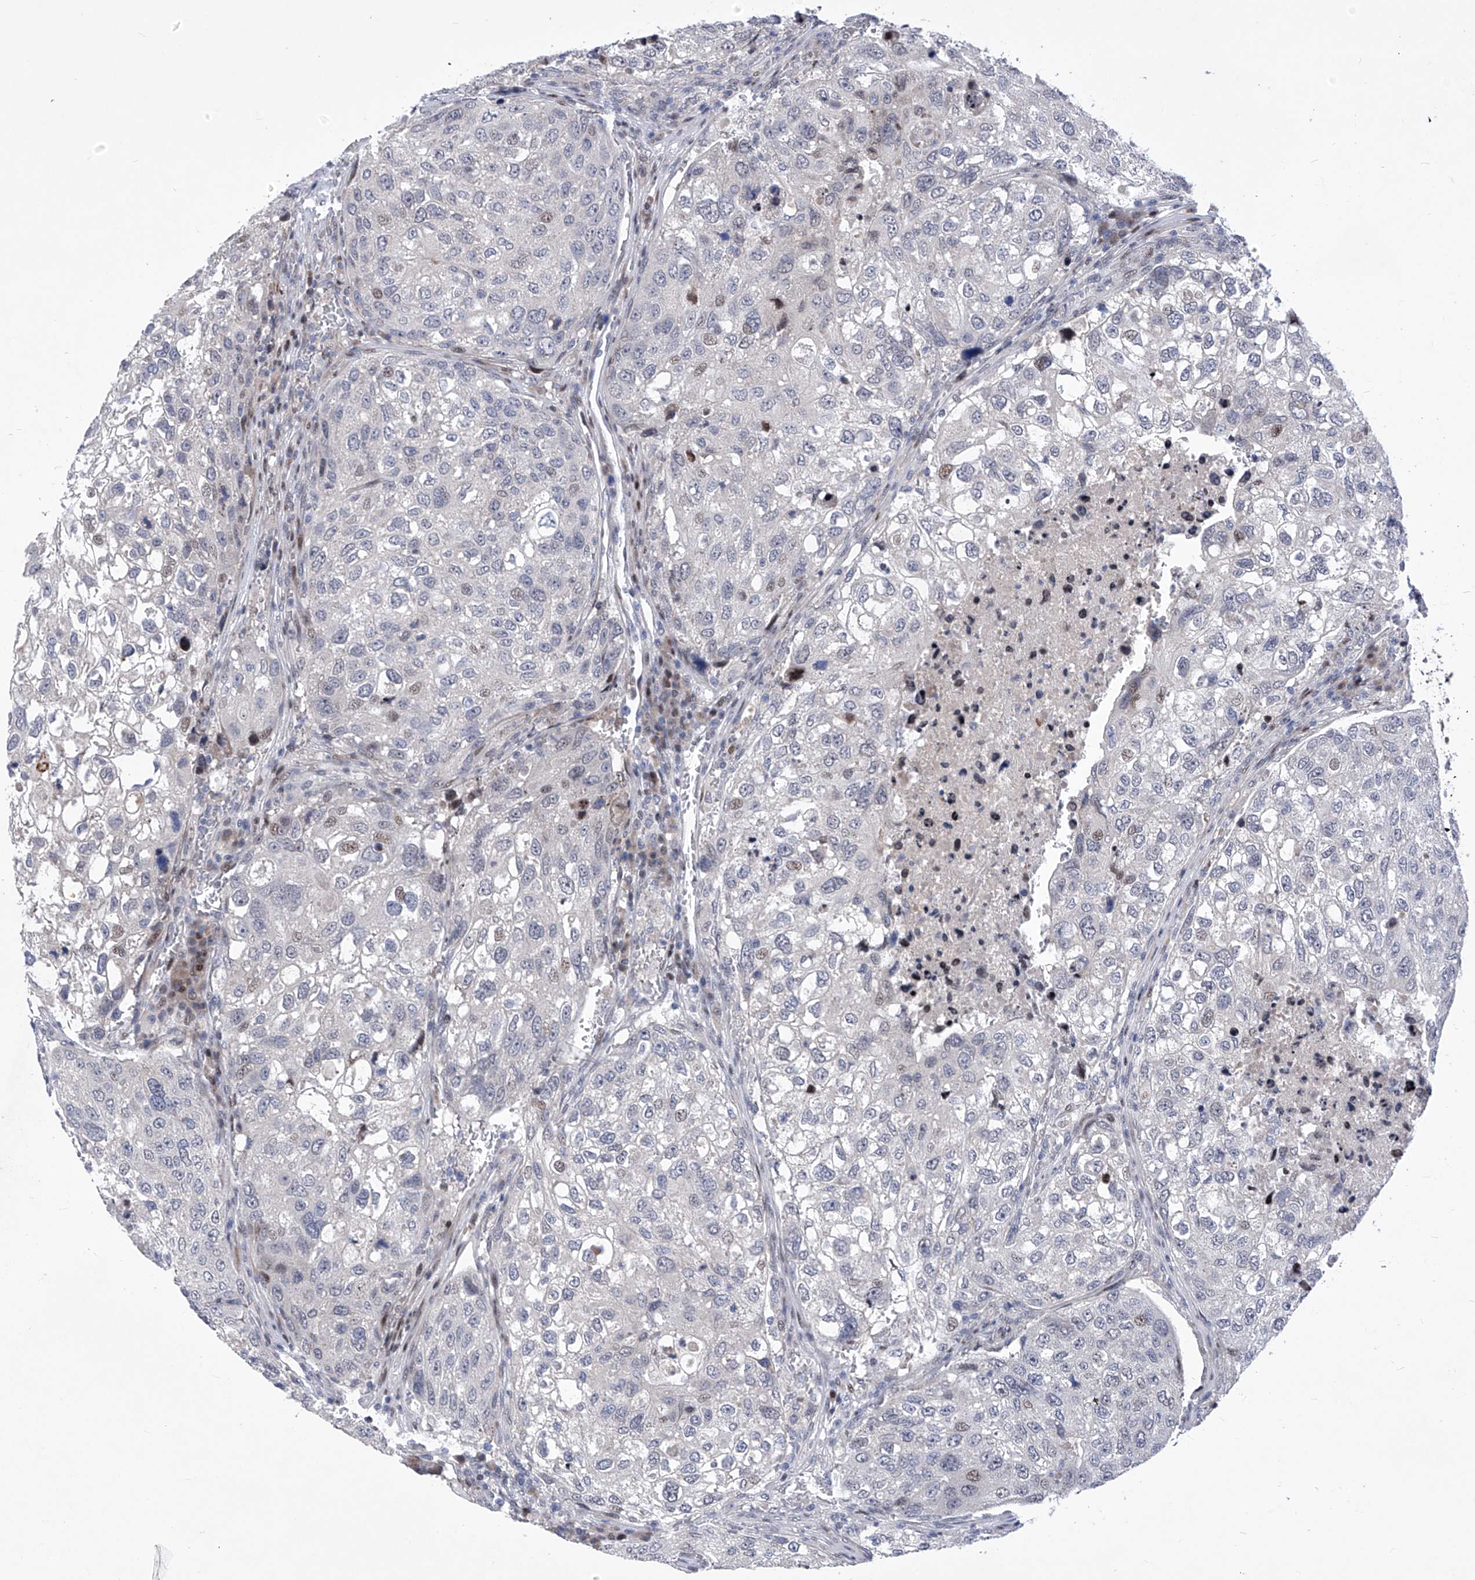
{"staining": {"intensity": "weak", "quantity": "<25%", "location": "nuclear"}, "tissue": "urothelial cancer", "cell_type": "Tumor cells", "image_type": "cancer", "snomed": [{"axis": "morphology", "description": "Urothelial carcinoma, High grade"}, {"axis": "topography", "description": "Lymph node"}, {"axis": "topography", "description": "Urinary bladder"}], "caption": "This is an IHC image of human urothelial carcinoma (high-grade). There is no staining in tumor cells.", "gene": "NUFIP1", "patient": {"sex": "male", "age": 51}}